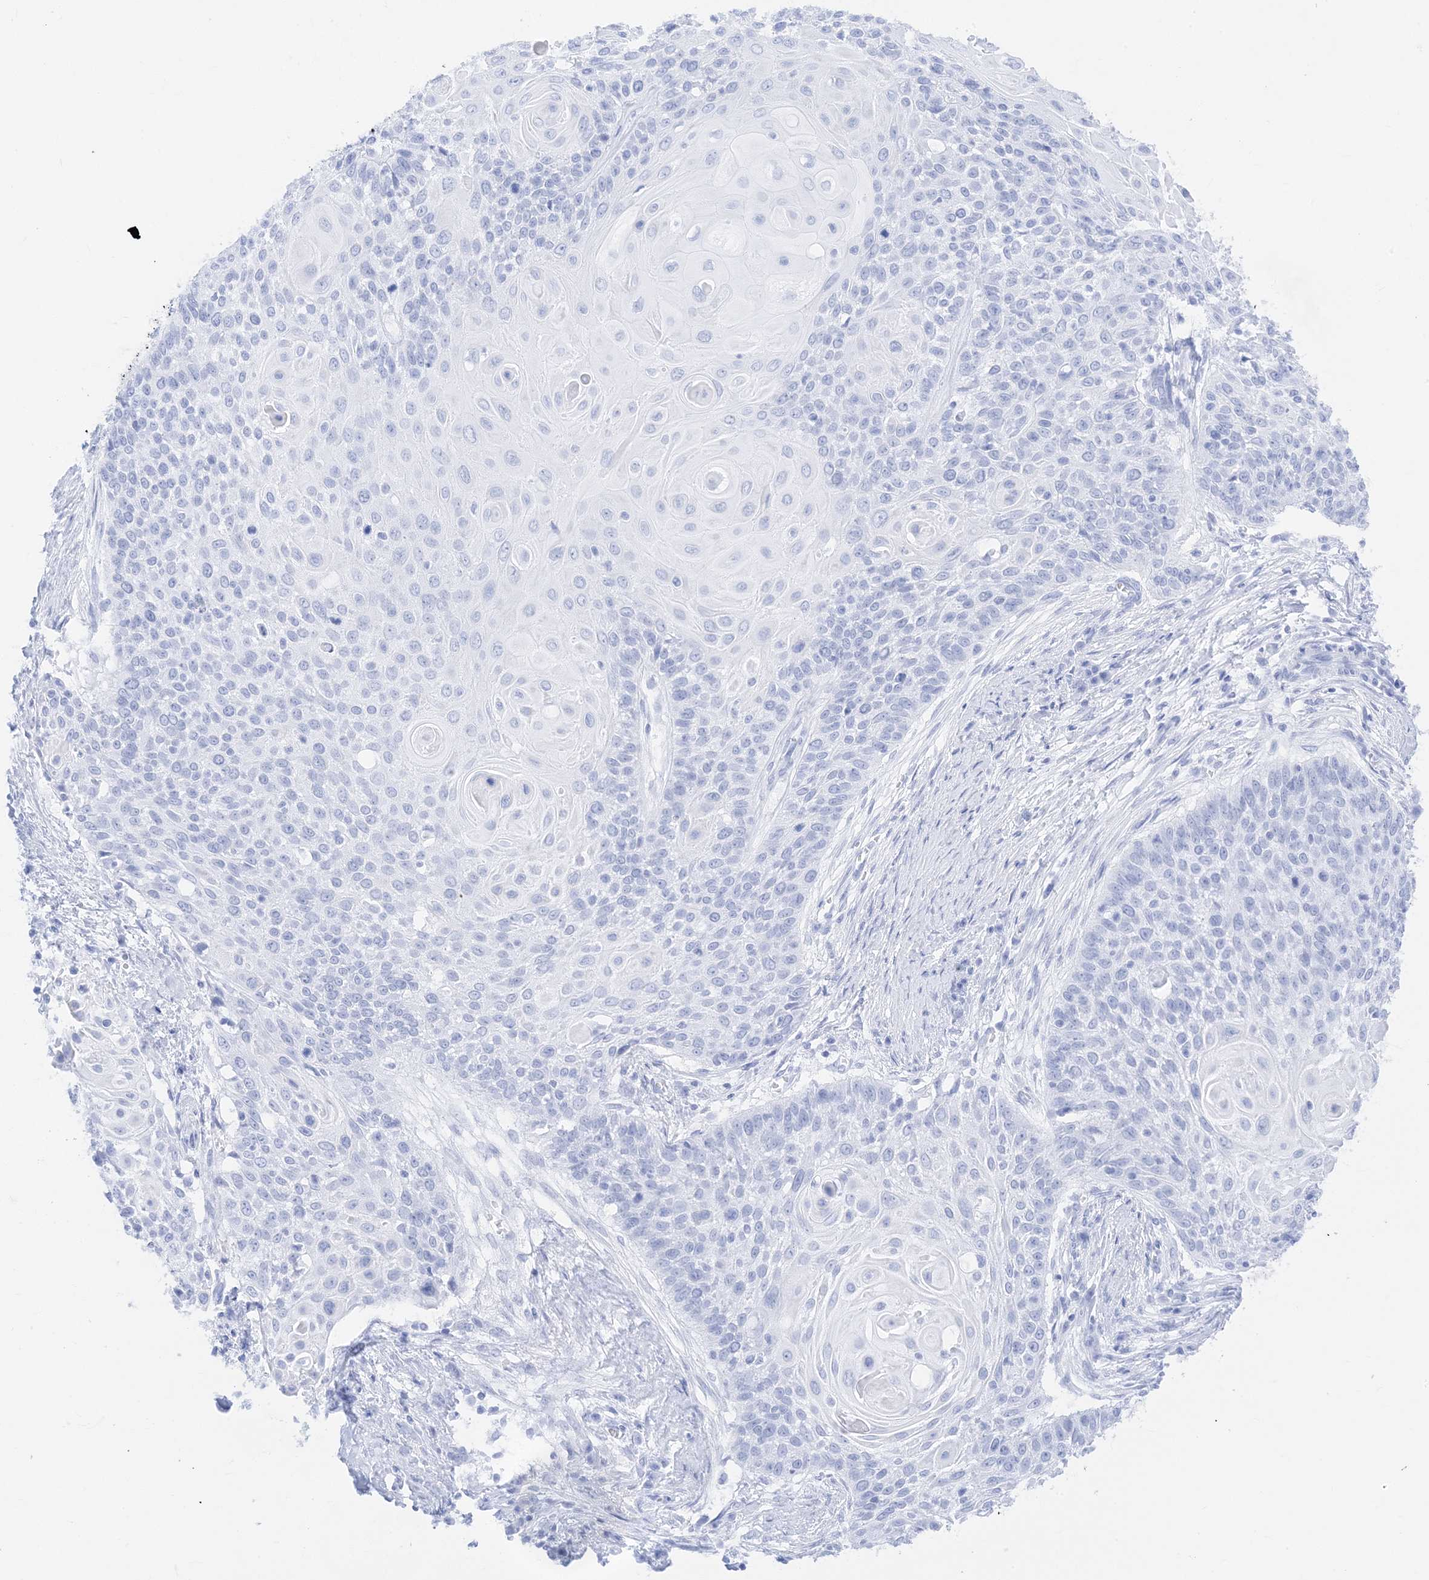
{"staining": {"intensity": "negative", "quantity": "none", "location": "none"}, "tissue": "cervical cancer", "cell_type": "Tumor cells", "image_type": "cancer", "snomed": [{"axis": "morphology", "description": "Squamous cell carcinoma, NOS"}, {"axis": "topography", "description": "Cervix"}], "caption": "The immunohistochemistry image has no significant staining in tumor cells of cervical cancer (squamous cell carcinoma) tissue. (Brightfield microscopy of DAB immunohistochemistry (IHC) at high magnification).", "gene": "MUC17", "patient": {"sex": "female", "age": 39}}